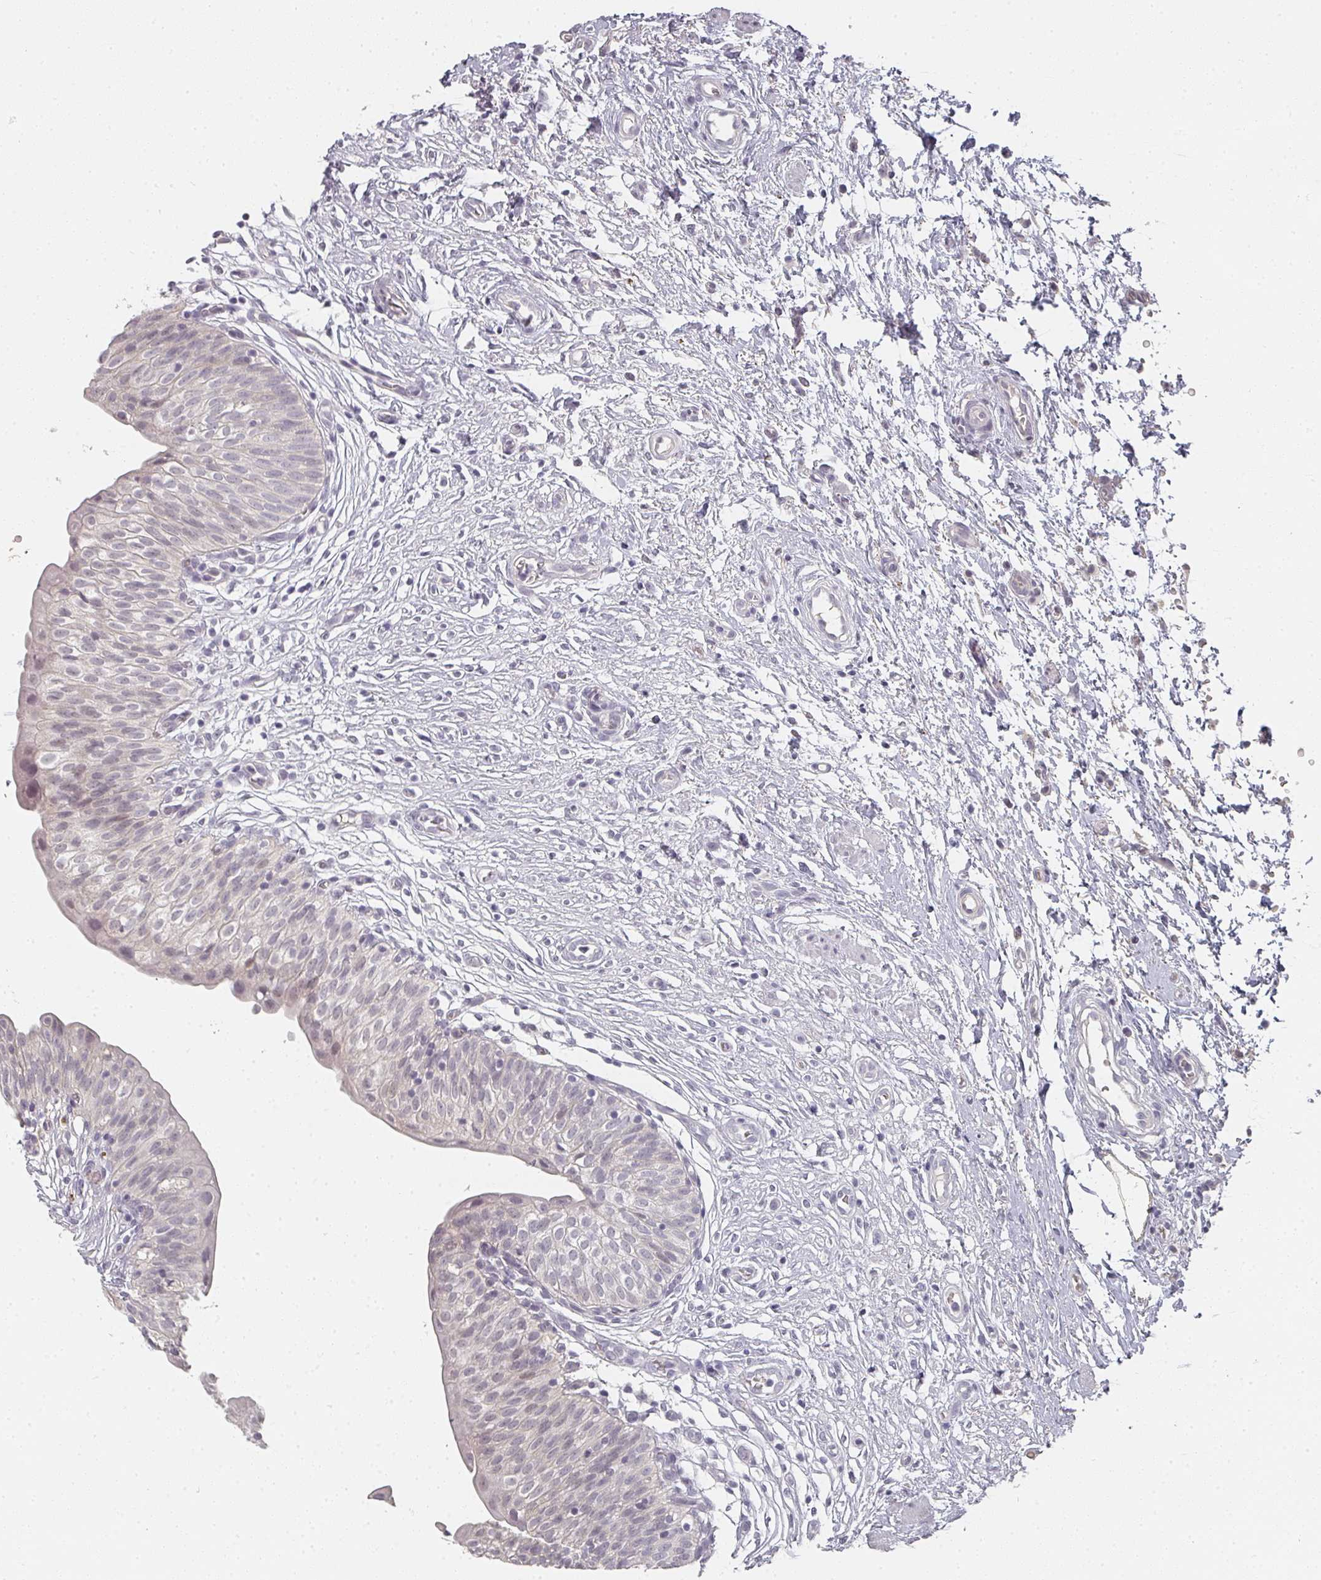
{"staining": {"intensity": "weak", "quantity": "25%-75%", "location": "cytoplasmic/membranous,nuclear"}, "tissue": "urinary bladder", "cell_type": "Urothelial cells", "image_type": "normal", "snomed": [{"axis": "morphology", "description": "Normal tissue, NOS"}, {"axis": "topography", "description": "Urinary bladder"}], "caption": "Immunohistochemistry (IHC) of normal urinary bladder shows low levels of weak cytoplasmic/membranous,nuclear staining in approximately 25%-75% of urothelial cells.", "gene": "SHISA2", "patient": {"sex": "male", "age": 55}}